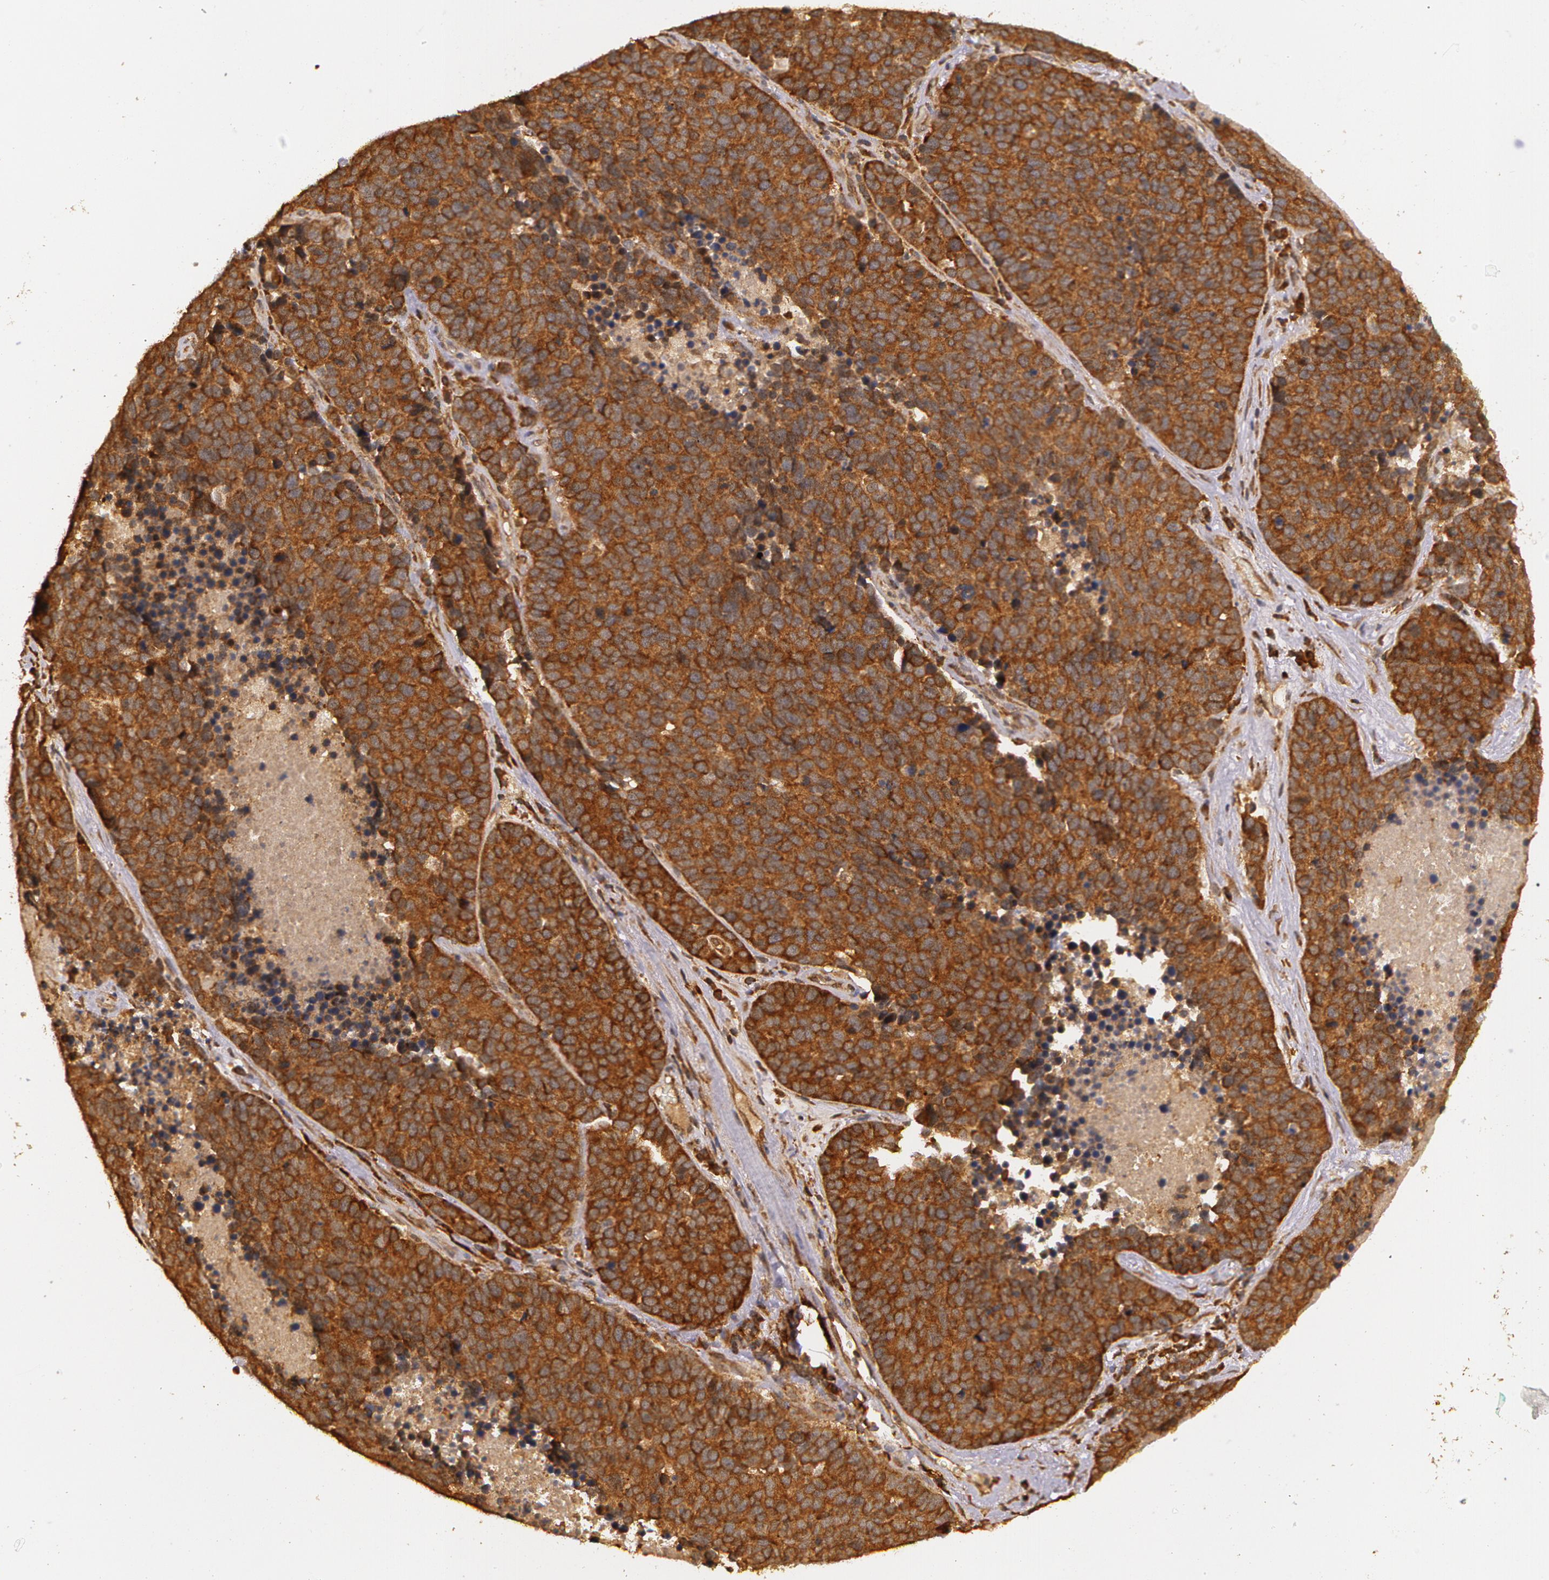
{"staining": {"intensity": "strong", "quantity": ">75%", "location": "cytoplasmic/membranous"}, "tissue": "lung cancer", "cell_type": "Tumor cells", "image_type": "cancer", "snomed": [{"axis": "morphology", "description": "Neoplasm, malignant, NOS"}, {"axis": "topography", "description": "Lung"}], "caption": "High-magnification brightfield microscopy of malignant neoplasm (lung) stained with DAB (3,3'-diaminobenzidine) (brown) and counterstained with hematoxylin (blue). tumor cells exhibit strong cytoplasmic/membranous positivity is seen in approximately>75% of cells.", "gene": "ASCC2", "patient": {"sex": "female", "age": 75}}